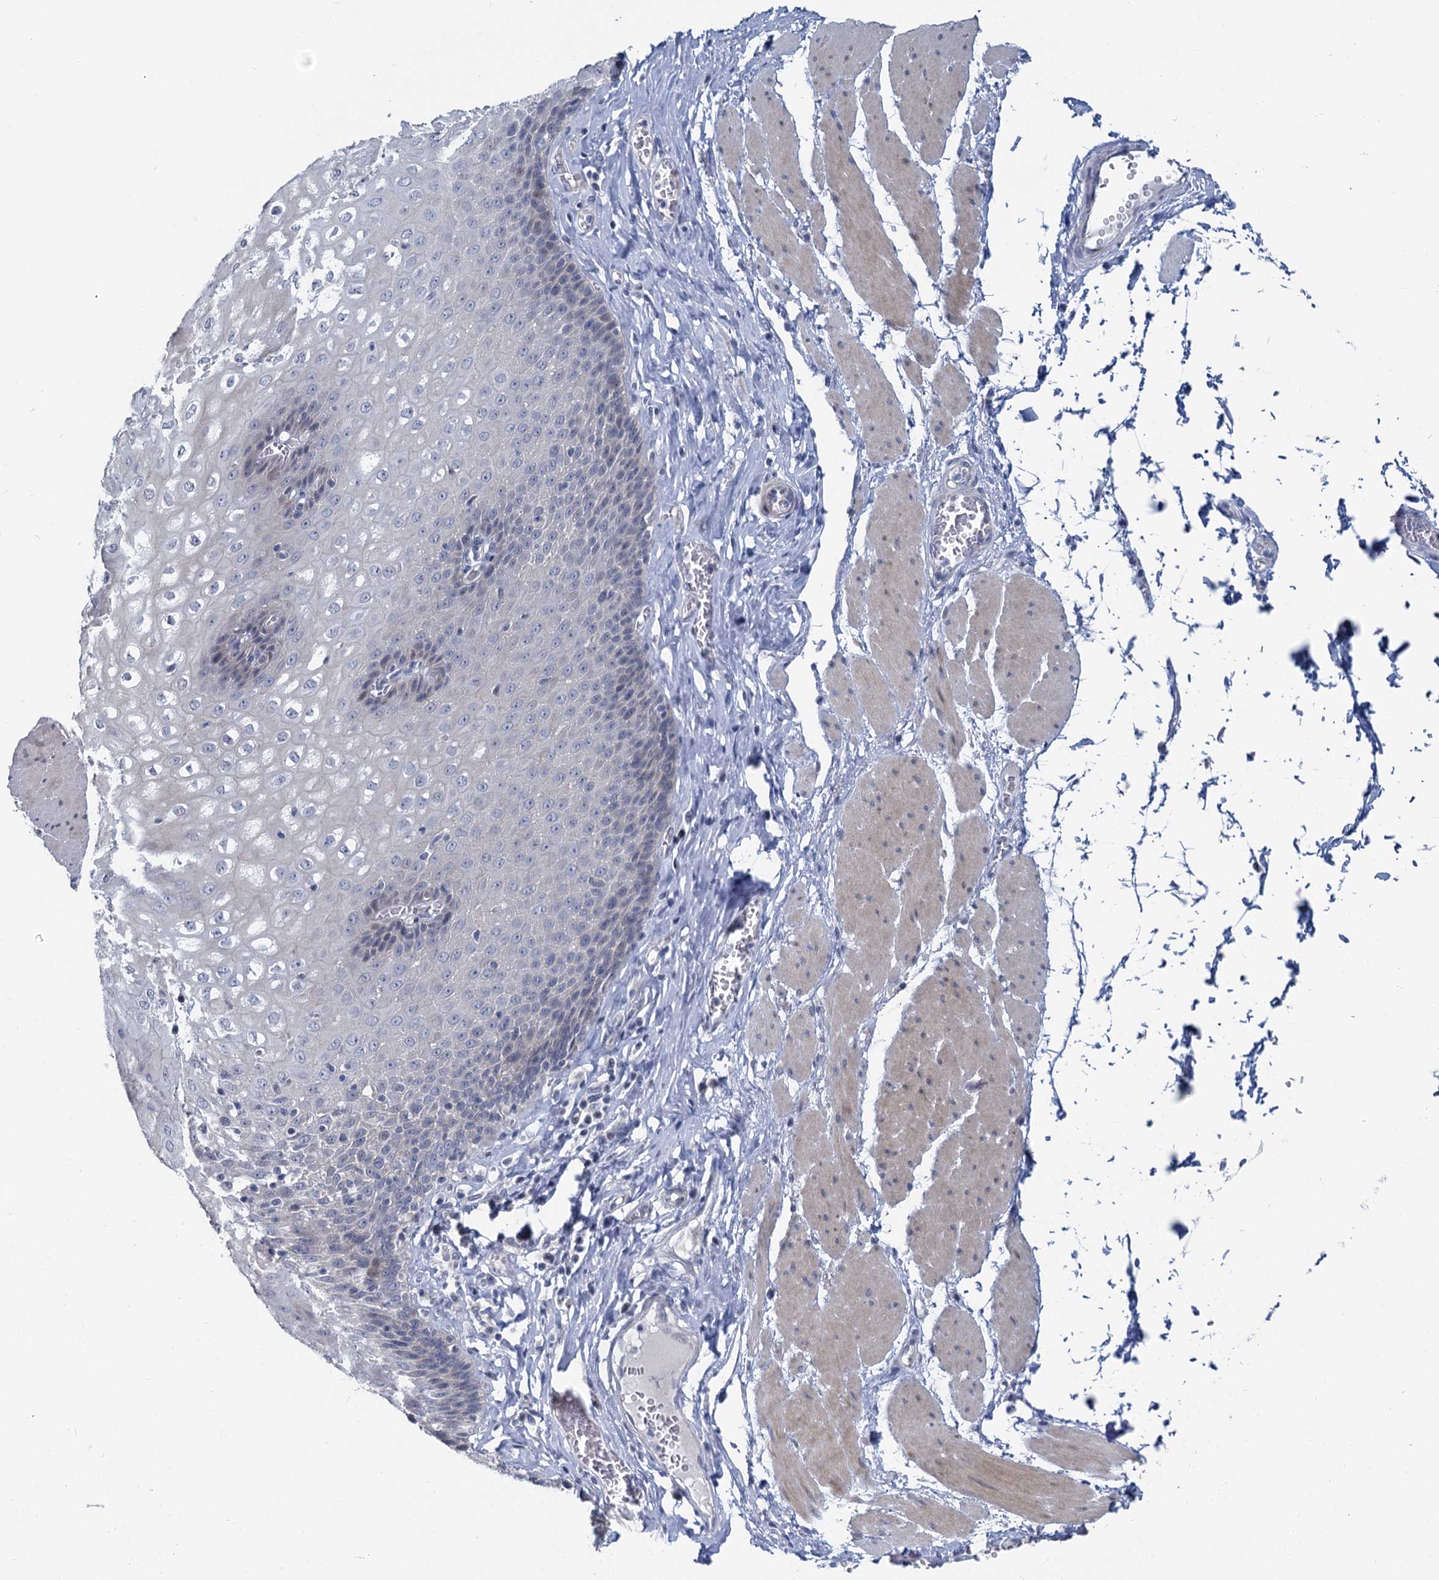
{"staining": {"intensity": "weak", "quantity": "<25%", "location": "cytoplasmic/membranous"}, "tissue": "esophagus", "cell_type": "Squamous epithelial cells", "image_type": "normal", "snomed": [{"axis": "morphology", "description": "Normal tissue, NOS"}, {"axis": "topography", "description": "Esophagus"}], "caption": "The histopathology image demonstrates no significant staining in squamous epithelial cells of esophagus. (DAB immunohistochemistry visualized using brightfield microscopy, high magnification).", "gene": "ACRBP", "patient": {"sex": "male", "age": 60}}